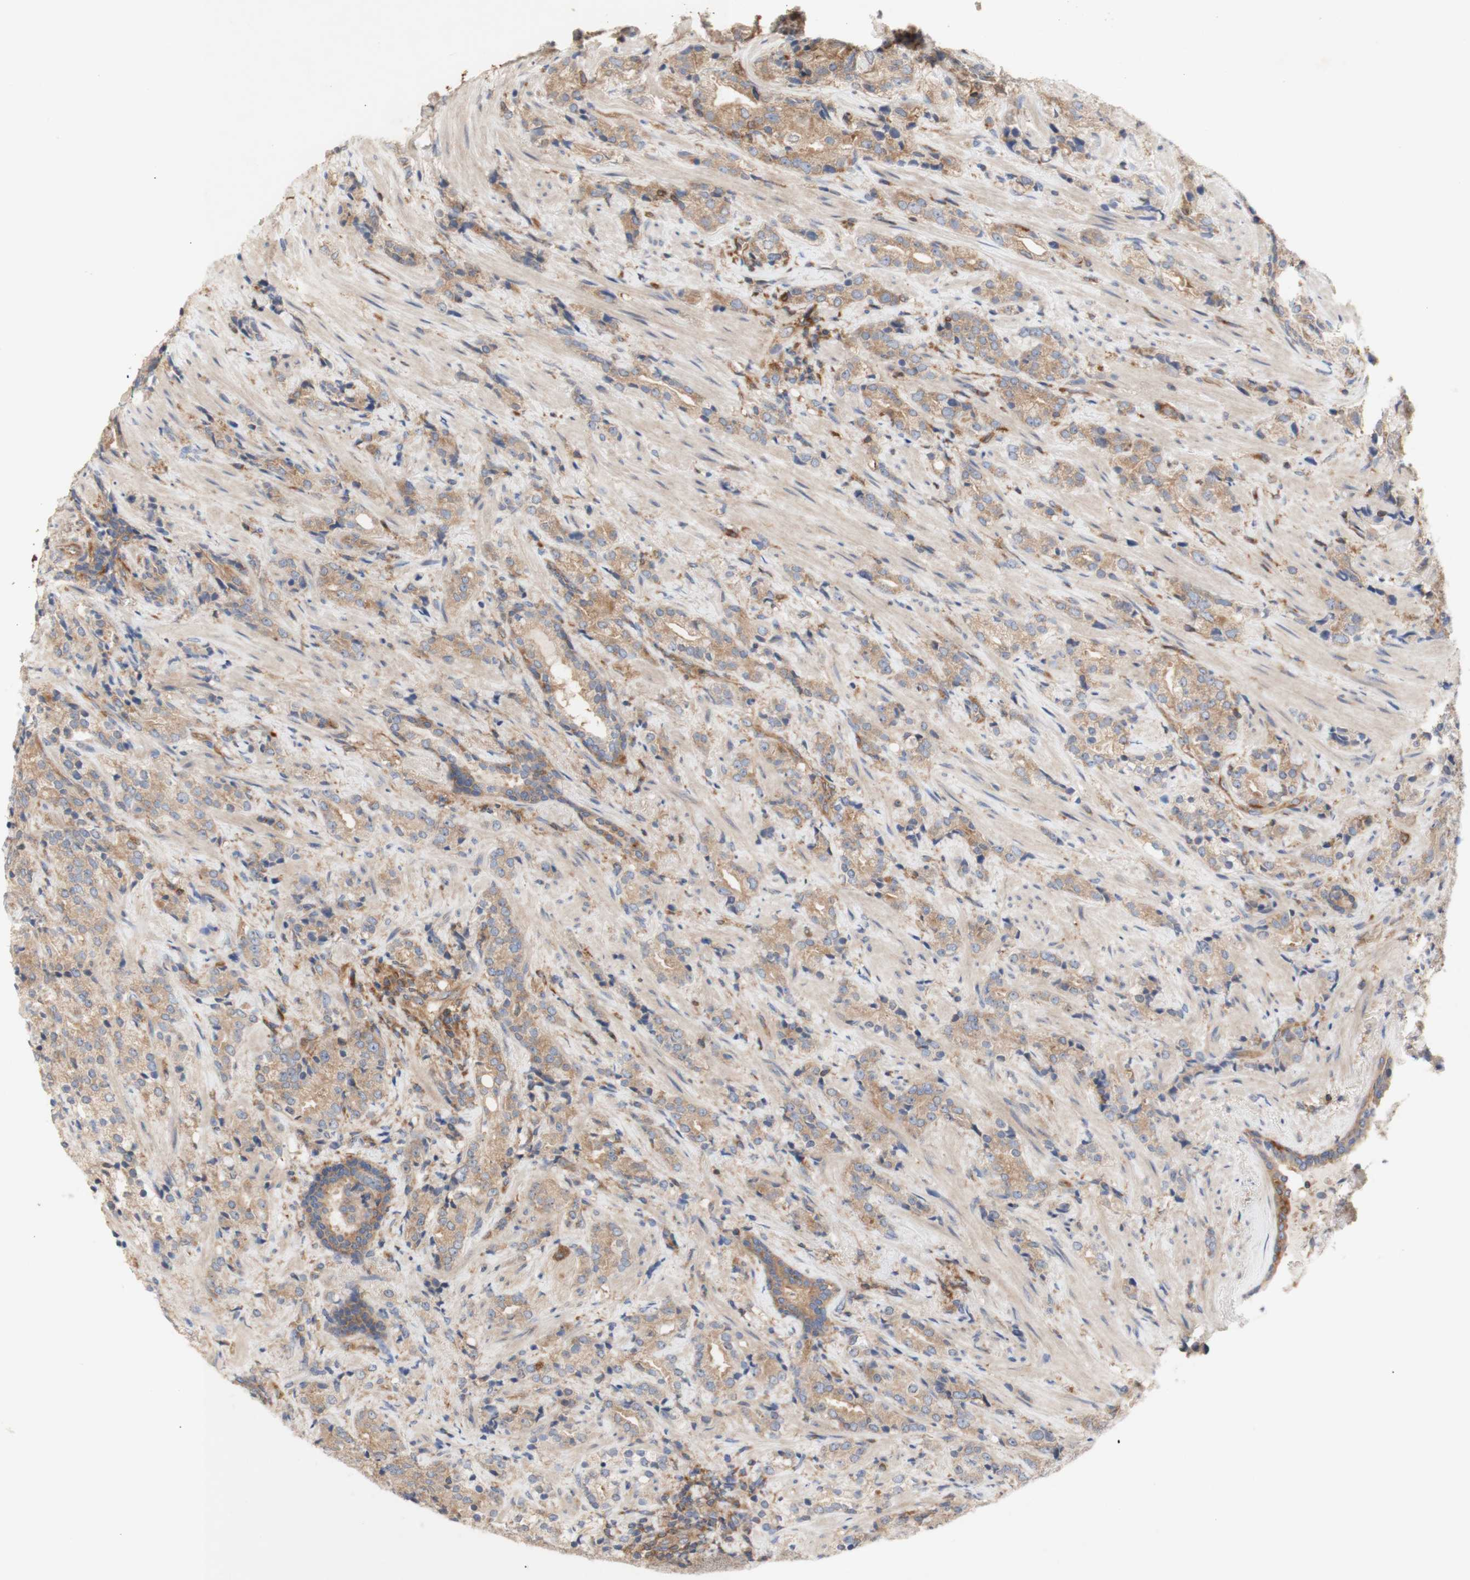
{"staining": {"intensity": "moderate", "quantity": ">75%", "location": "cytoplasmic/membranous"}, "tissue": "prostate cancer", "cell_type": "Tumor cells", "image_type": "cancer", "snomed": [{"axis": "morphology", "description": "Adenocarcinoma, High grade"}, {"axis": "topography", "description": "Prostate"}], "caption": "DAB (3,3'-diaminobenzidine) immunohistochemical staining of human prostate cancer exhibits moderate cytoplasmic/membranous protein positivity in about >75% of tumor cells.", "gene": "IKBKG", "patient": {"sex": "male", "age": 71}}